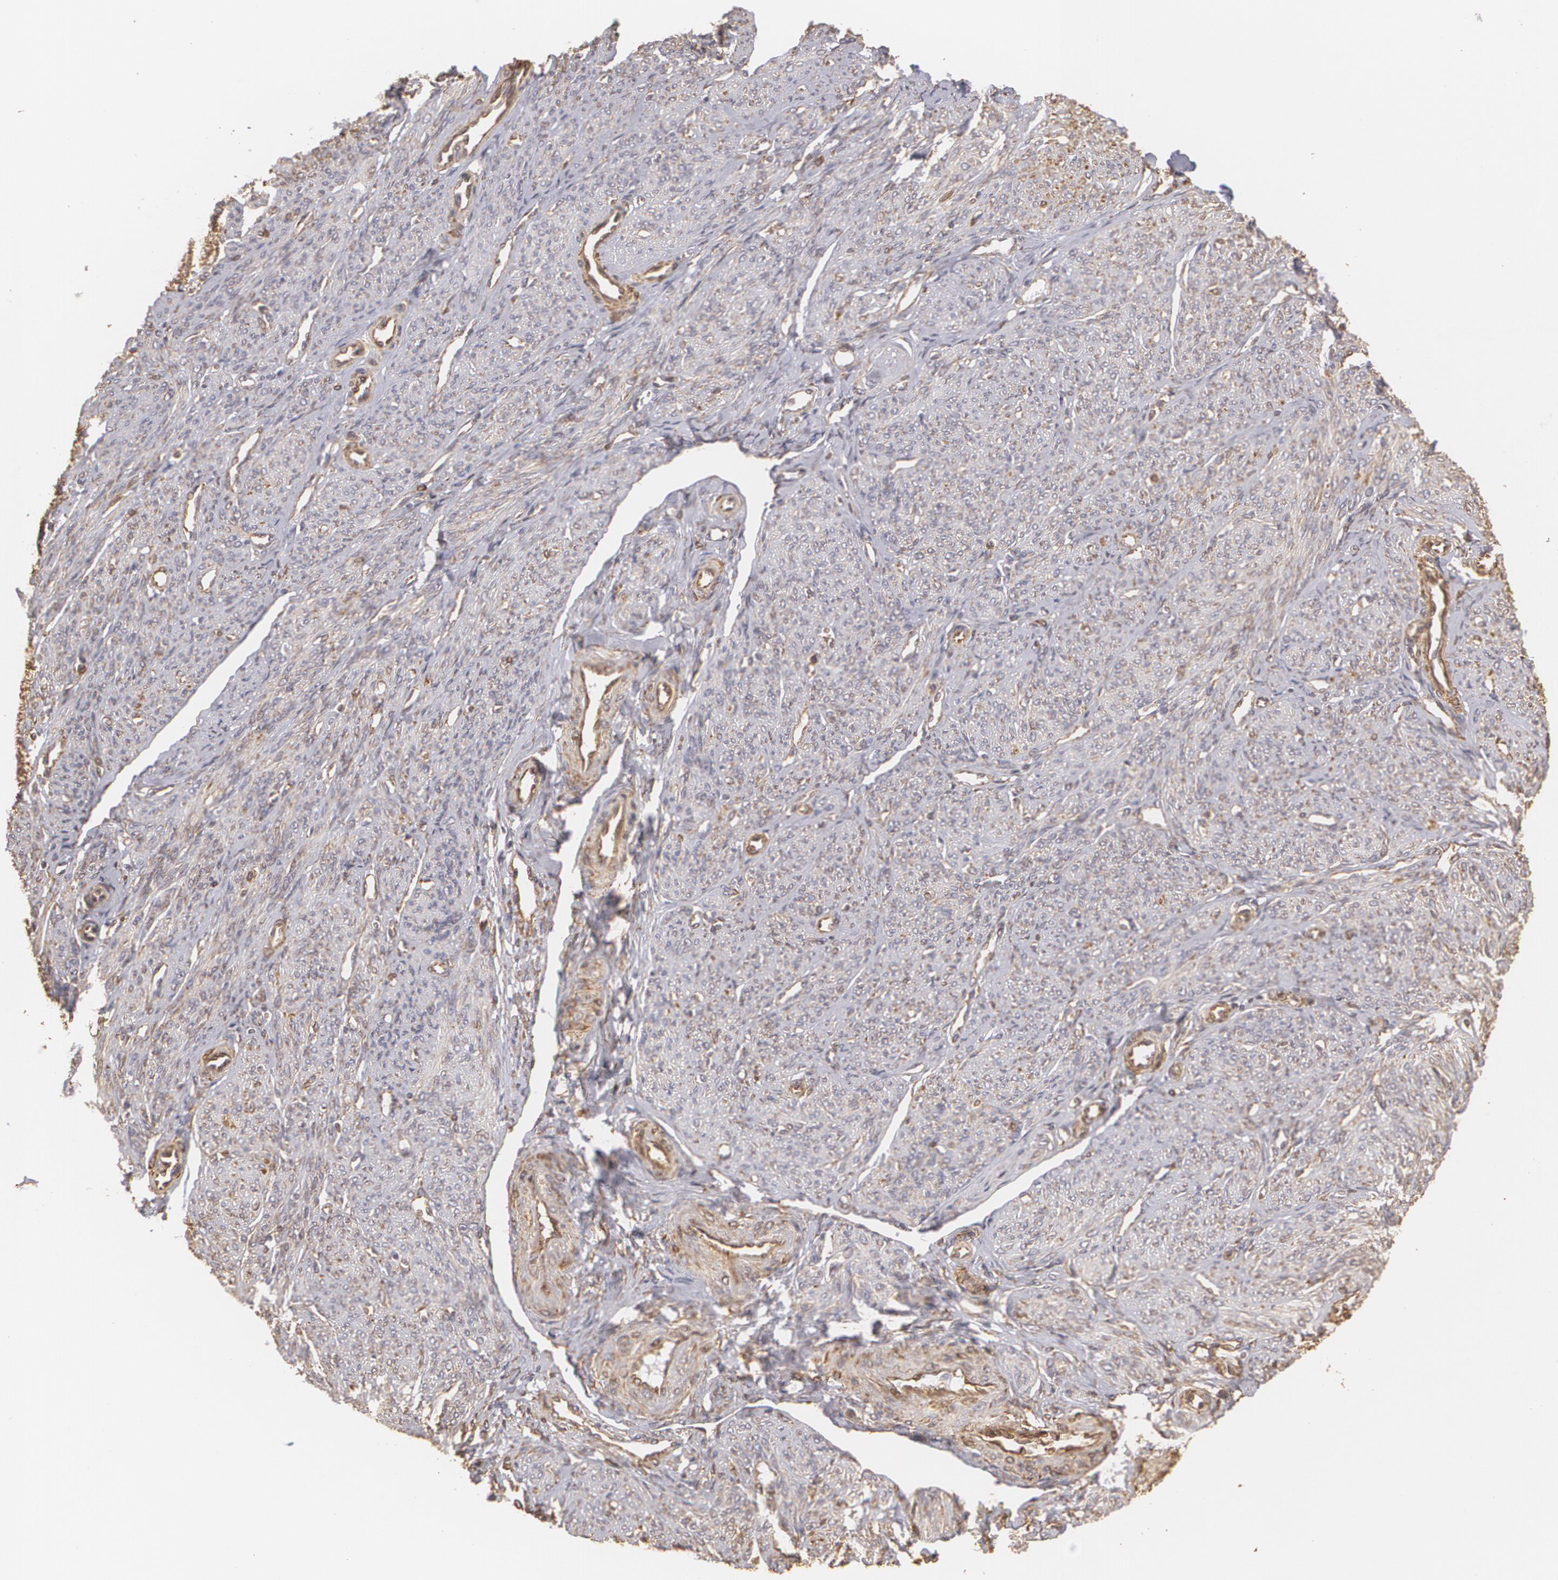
{"staining": {"intensity": "weak", "quantity": ">75%", "location": "cytoplasmic/membranous"}, "tissue": "smooth muscle", "cell_type": "Smooth muscle cells", "image_type": "normal", "snomed": [{"axis": "morphology", "description": "Normal tissue, NOS"}, {"axis": "topography", "description": "Cervix"}, {"axis": "topography", "description": "Endometrium"}], "caption": "Smooth muscle stained with immunohistochemistry exhibits weak cytoplasmic/membranous staining in about >75% of smooth muscle cells. The staining is performed using DAB brown chromogen to label protein expression. The nuclei are counter-stained blue using hematoxylin.", "gene": "CYB5R3", "patient": {"sex": "female", "age": 65}}